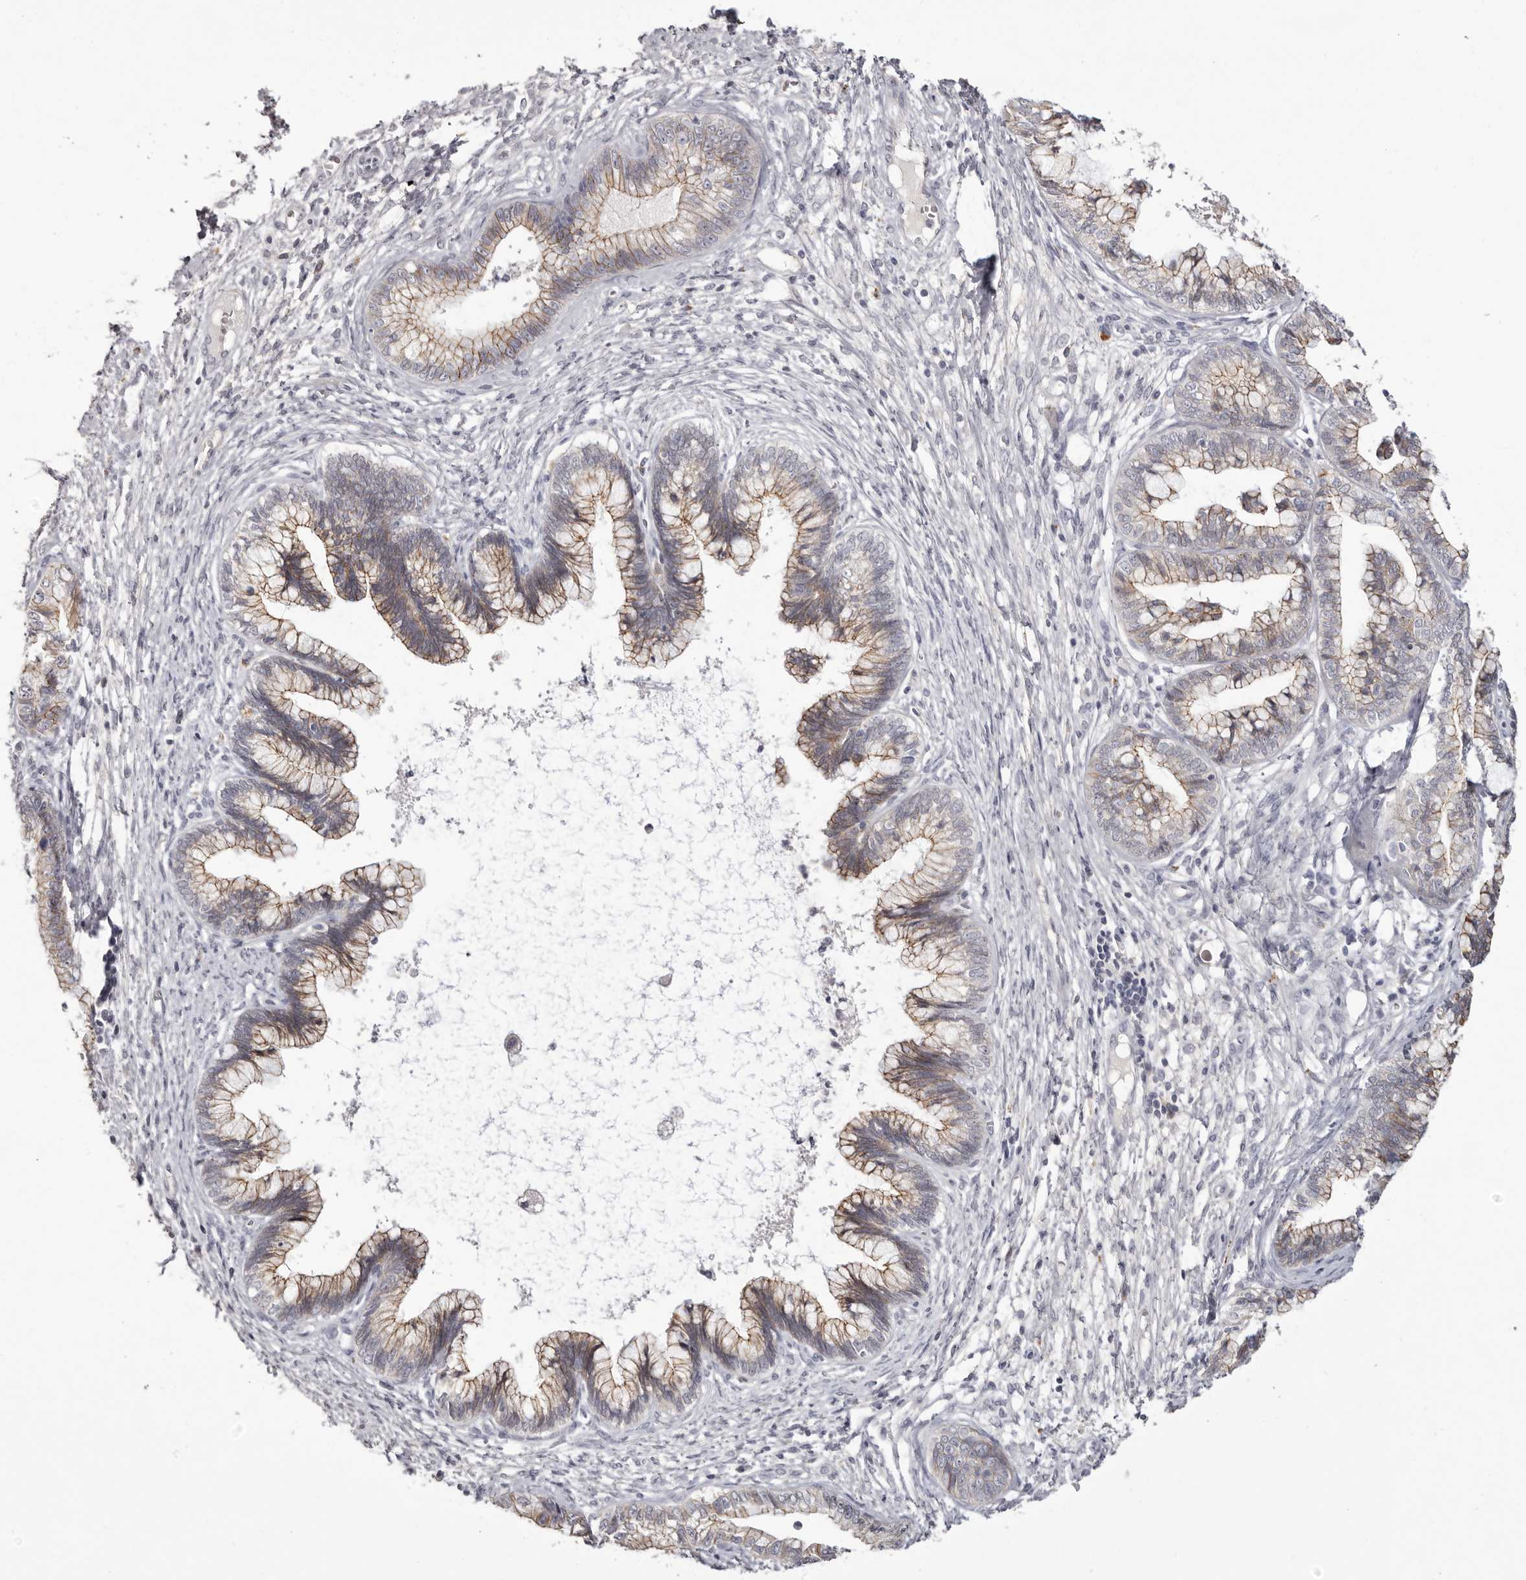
{"staining": {"intensity": "moderate", "quantity": "25%-75%", "location": "cytoplasmic/membranous"}, "tissue": "cervical cancer", "cell_type": "Tumor cells", "image_type": "cancer", "snomed": [{"axis": "morphology", "description": "Adenocarcinoma, NOS"}, {"axis": "topography", "description": "Cervix"}], "caption": "IHC histopathology image of human adenocarcinoma (cervical) stained for a protein (brown), which displays medium levels of moderate cytoplasmic/membranous expression in approximately 25%-75% of tumor cells.", "gene": "PCDHB6", "patient": {"sex": "female", "age": 44}}